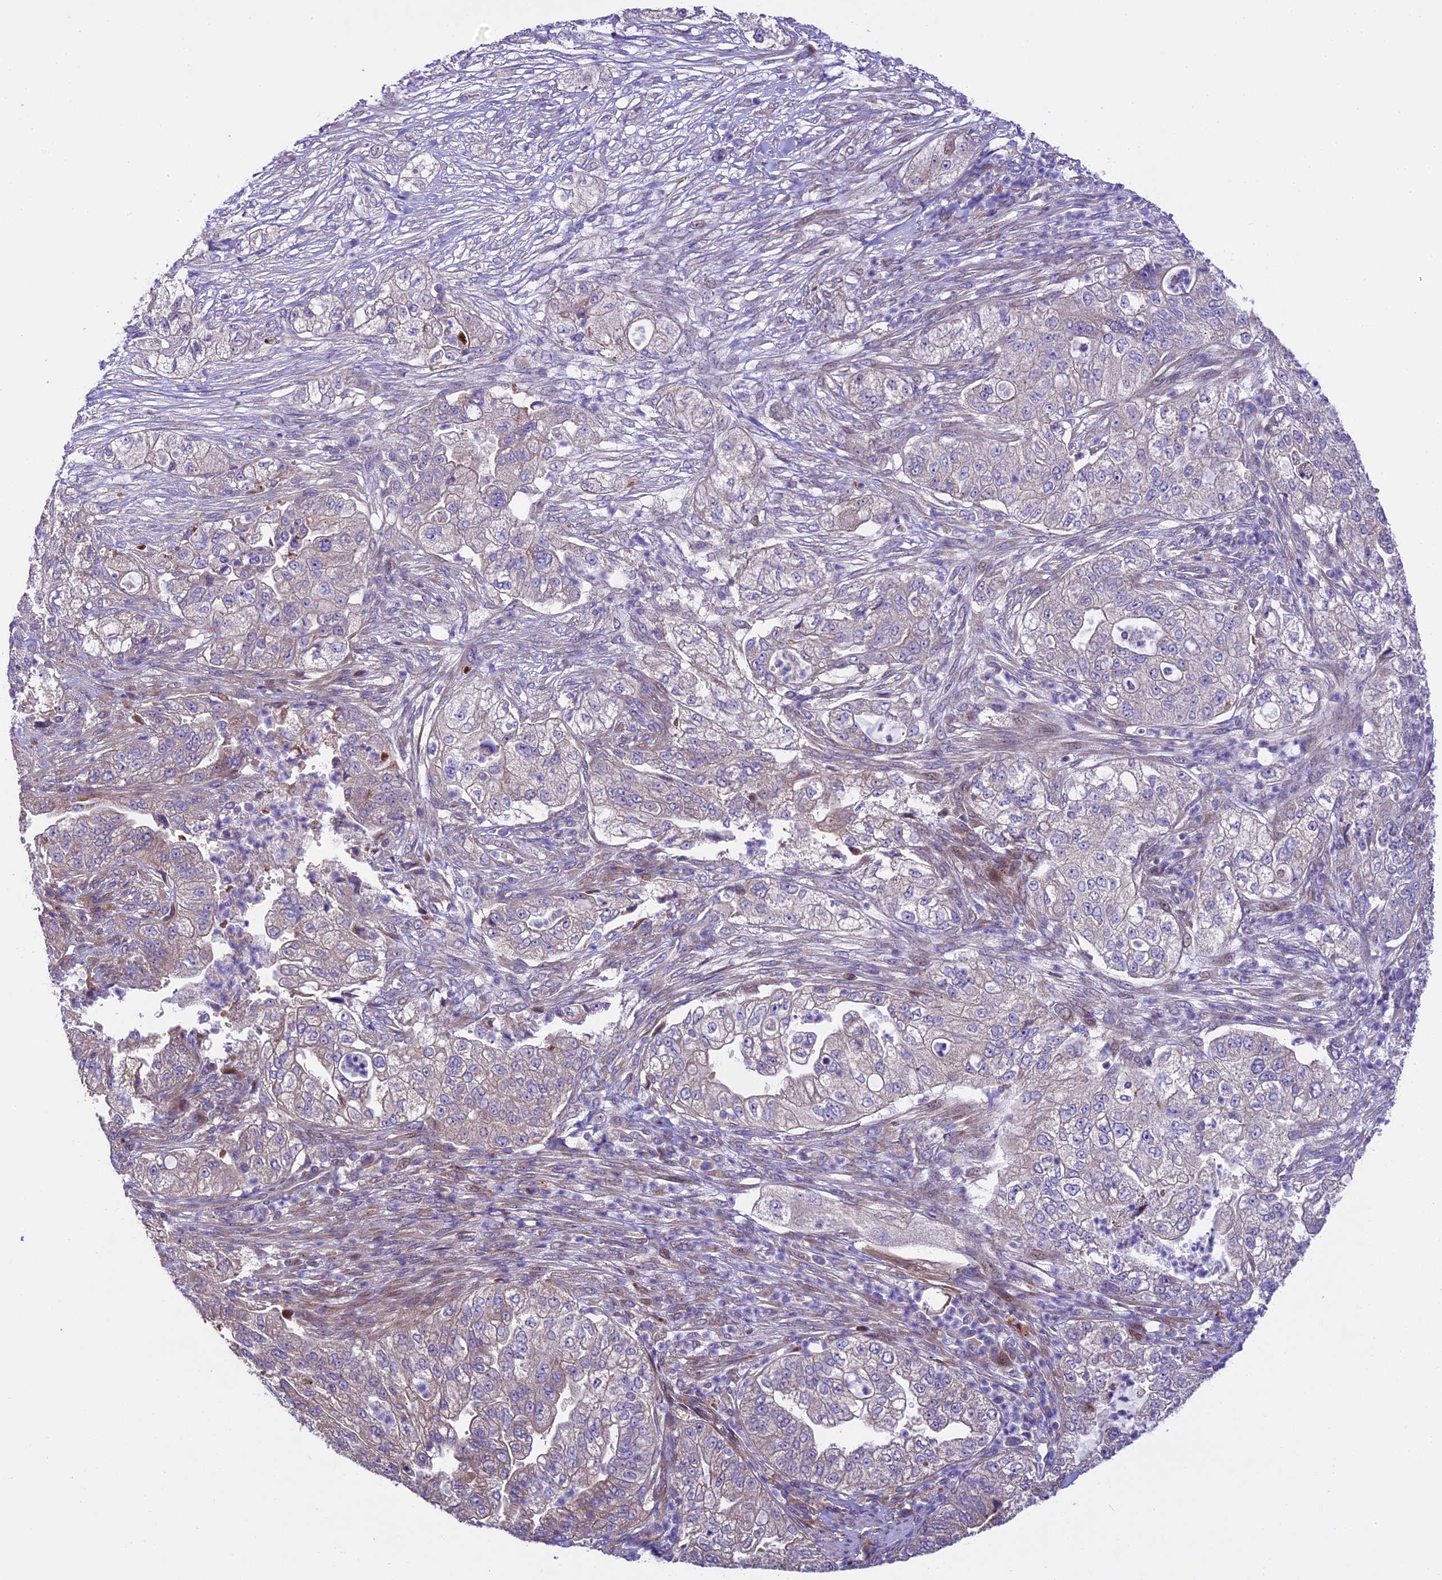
{"staining": {"intensity": "negative", "quantity": "none", "location": "none"}, "tissue": "pancreatic cancer", "cell_type": "Tumor cells", "image_type": "cancer", "snomed": [{"axis": "morphology", "description": "Adenocarcinoma, NOS"}, {"axis": "topography", "description": "Pancreas"}], "caption": "High power microscopy histopathology image of an immunohistochemistry (IHC) histopathology image of pancreatic cancer, revealing no significant staining in tumor cells.", "gene": "SPIRE1", "patient": {"sex": "female", "age": 78}}